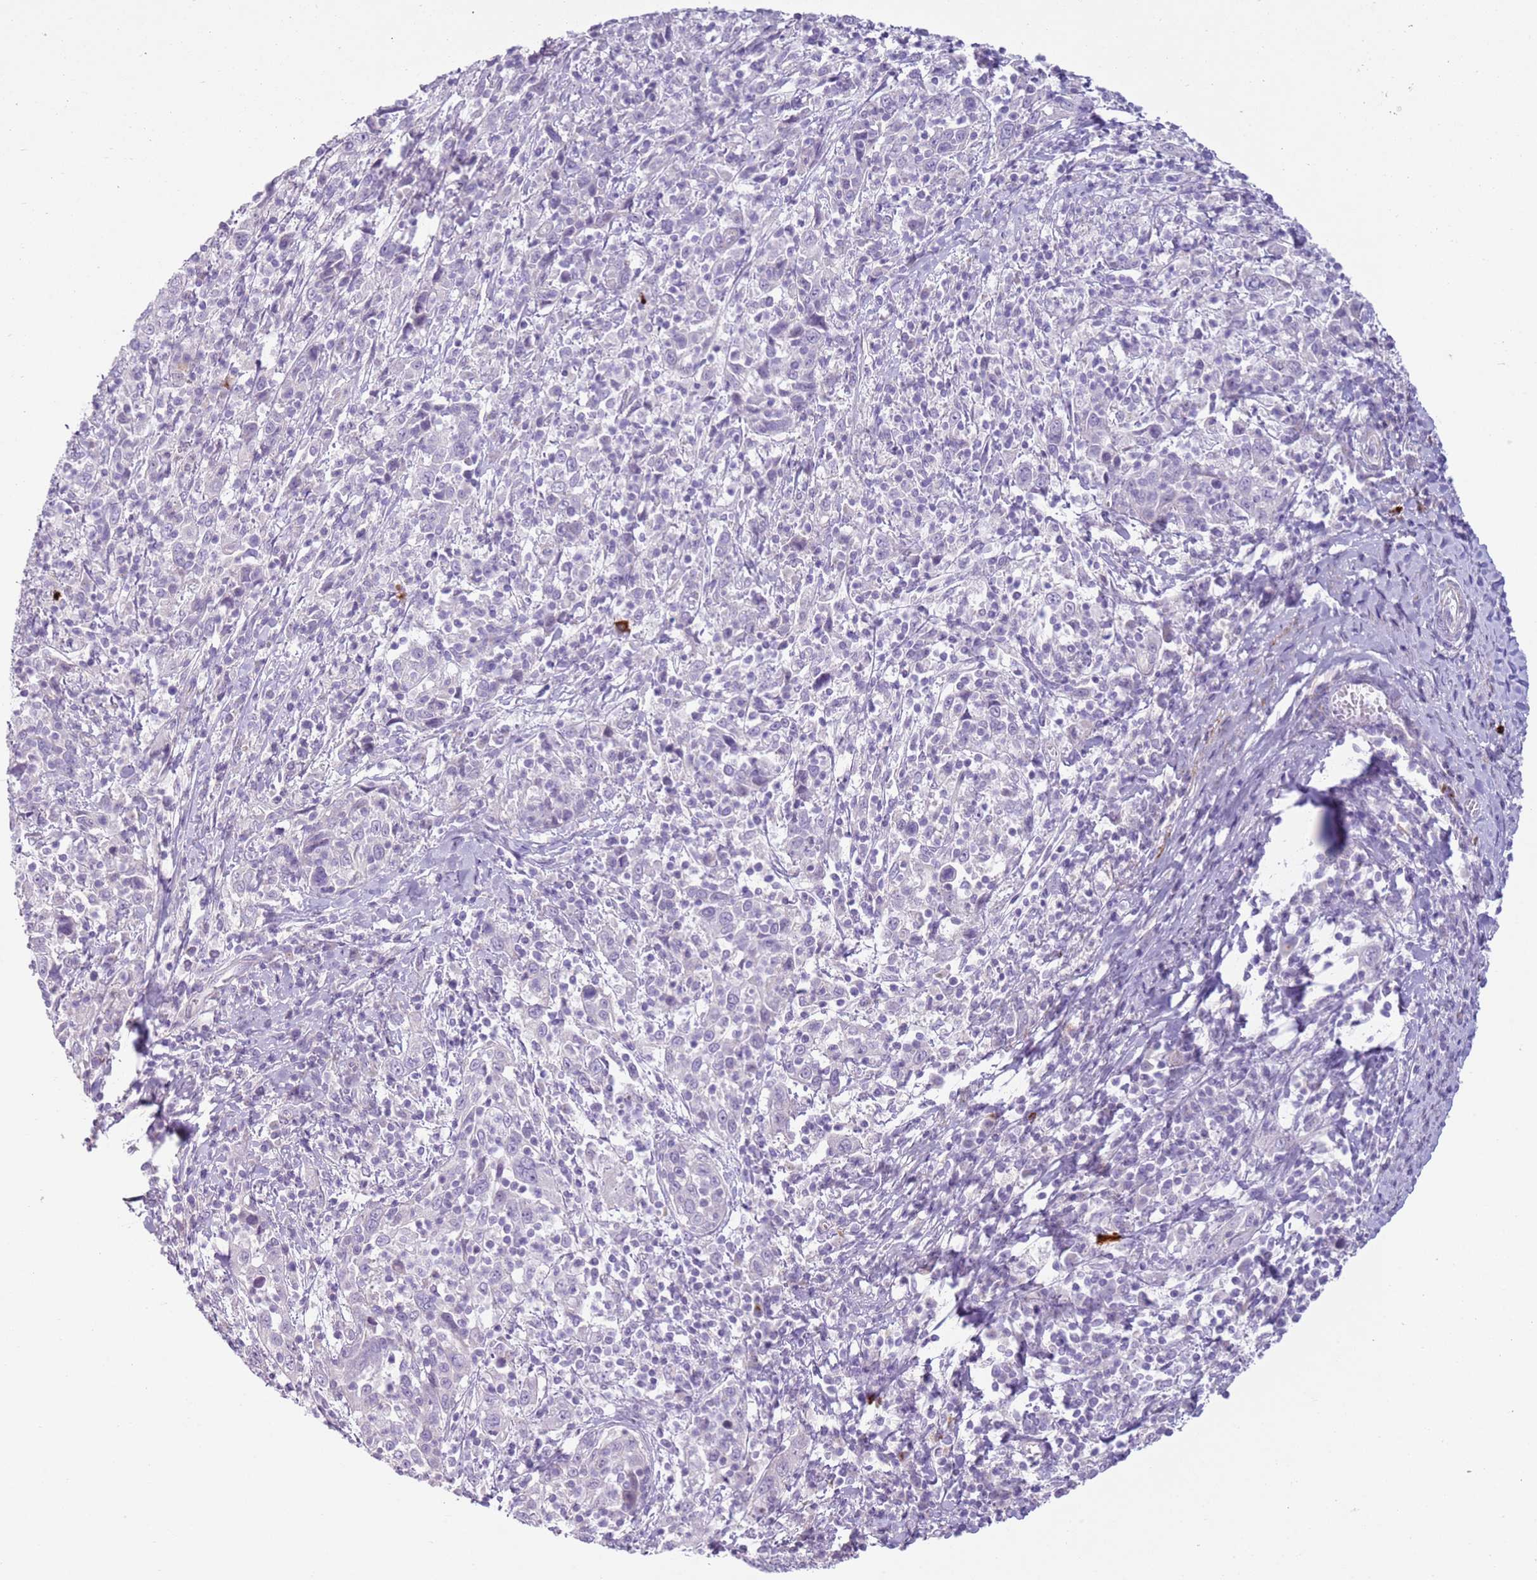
{"staining": {"intensity": "negative", "quantity": "none", "location": "none"}, "tissue": "cervical cancer", "cell_type": "Tumor cells", "image_type": "cancer", "snomed": [{"axis": "morphology", "description": "Squamous cell carcinoma, NOS"}, {"axis": "topography", "description": "Cervix"}], "caption": "An immunohistochemistry photomicrograph of cervical cancer (squamous cell carcinoma) is shown. There is no staining in tumor cells of cervical cancer (squamous cell carcinoma).", "gene": "ZNF239", "patient": {"sex": "female", "age": 46}}